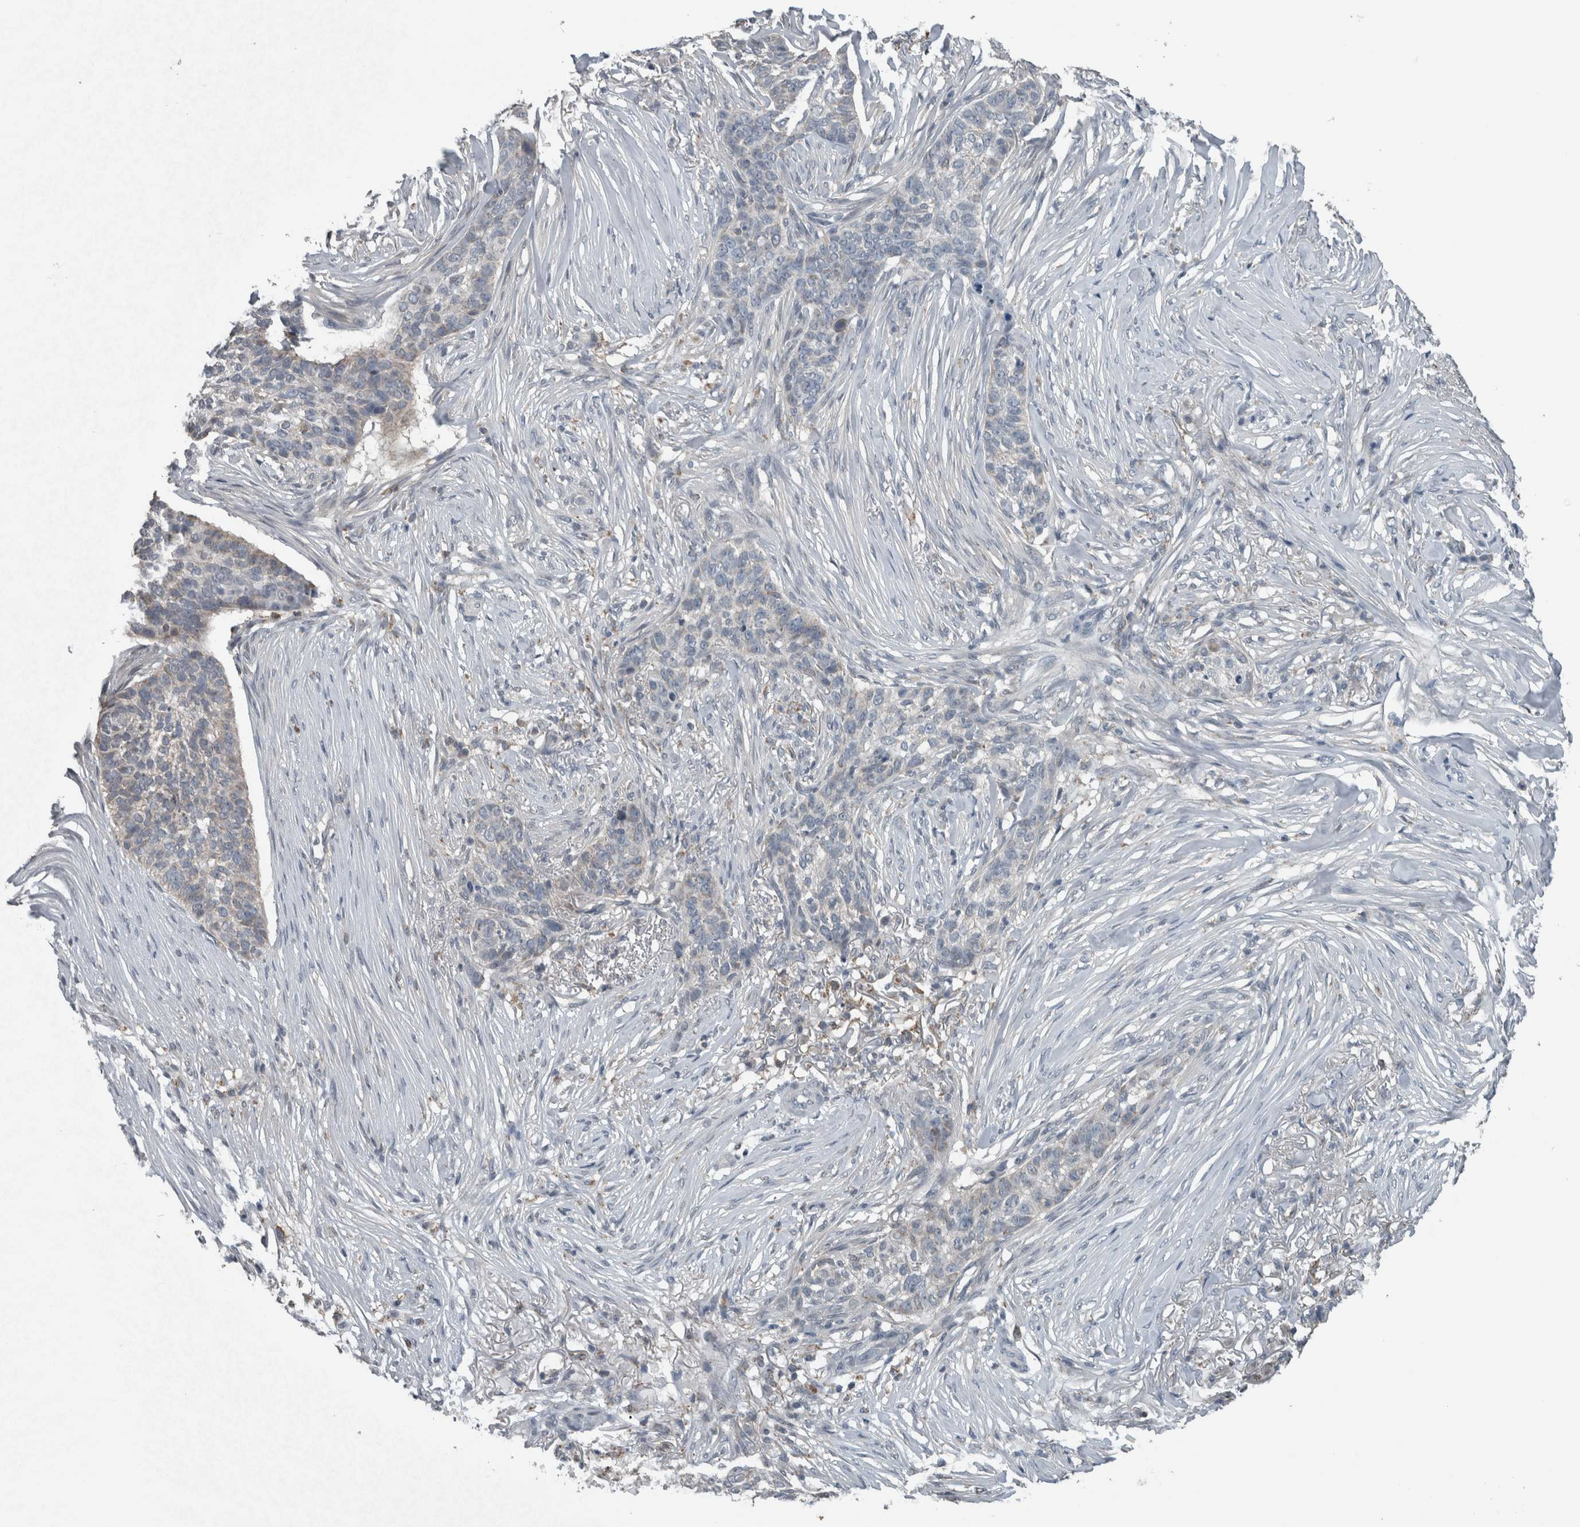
{"staining": {"intensity": "negative", "quantity": "none", "location": "none"}, "tissue": "skin cancer", "cell_type": "Tumor cells", "image_type": "cancer", "snomed": [{"axis": "morphology", "description": "Basal cell carcinoma"}, {"axis": "topography", "description": "Skin"}], "caption": "A high-resolution photomicrograph shows immunohistochemistry (IHC) staining of skin cancer (basal cell carcinoma), which demonstrates no significant expression in tumor cells. (Immunohistochemistry, brightfield microscopy, high magnification).", "gene": "ACSF2", "patient": {"sex": "male", "age": 85}}